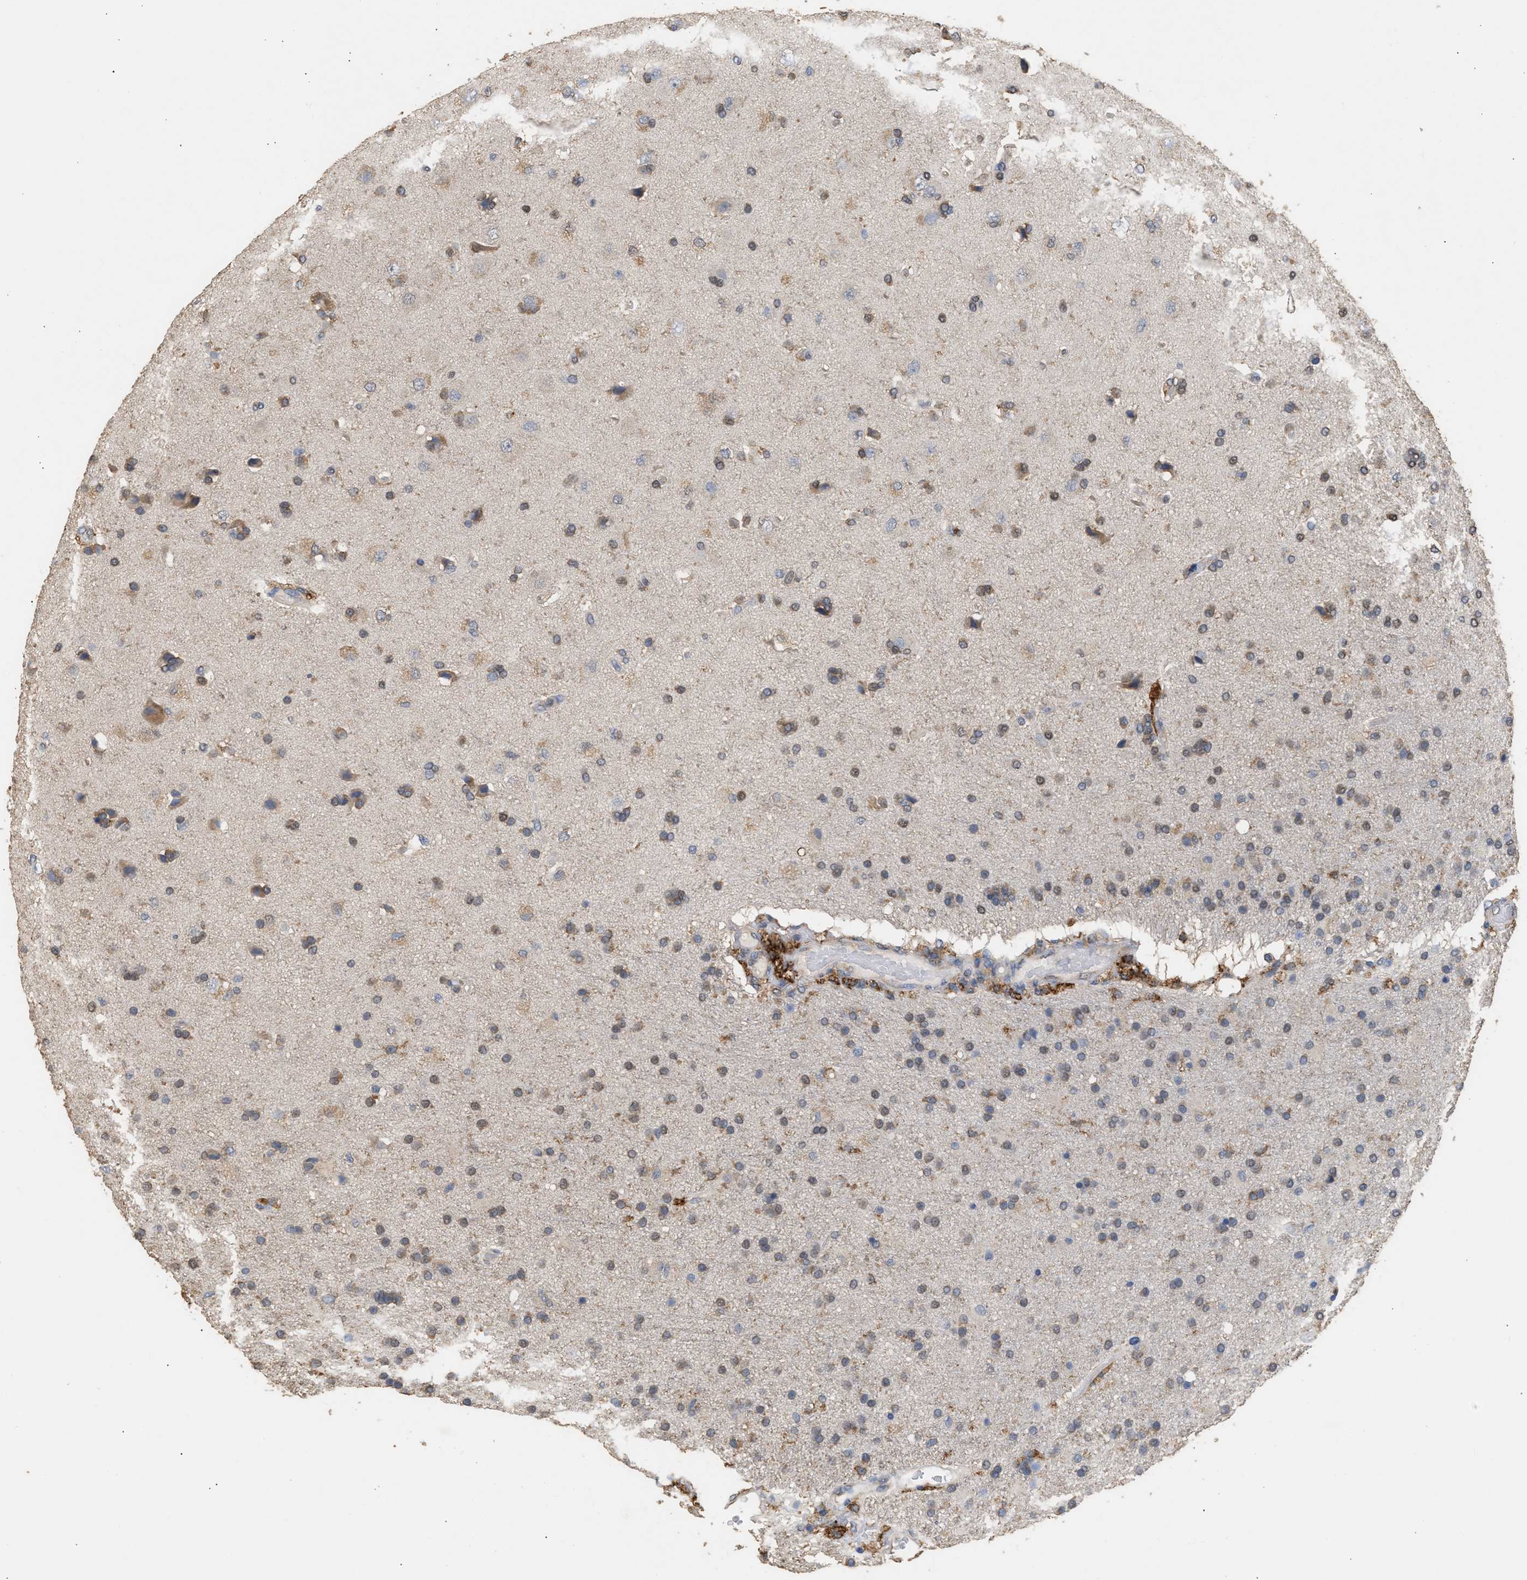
{"staining": {"intensity": "moderate", "quantity": ">75%", "location": "cytoplasmic/membranous"}, "tissue": "glioma", "cell_type": "Tumor cells", "image_type": "cancer", "snomed": [{"axis": "morphology", "description": "Glioma, malignant, High grade"}, {"axis": "topography", "description": "Brain"}], "caption": "This photomicrograph demonstrates immunohistochemistry (IHC) staining of human glioma, with medium moderate cytoplasmic/membranous staining in approximately >75% of tumor cells.", "gene": "GCN1", "patient": {"sex": "male", "age": 72}}